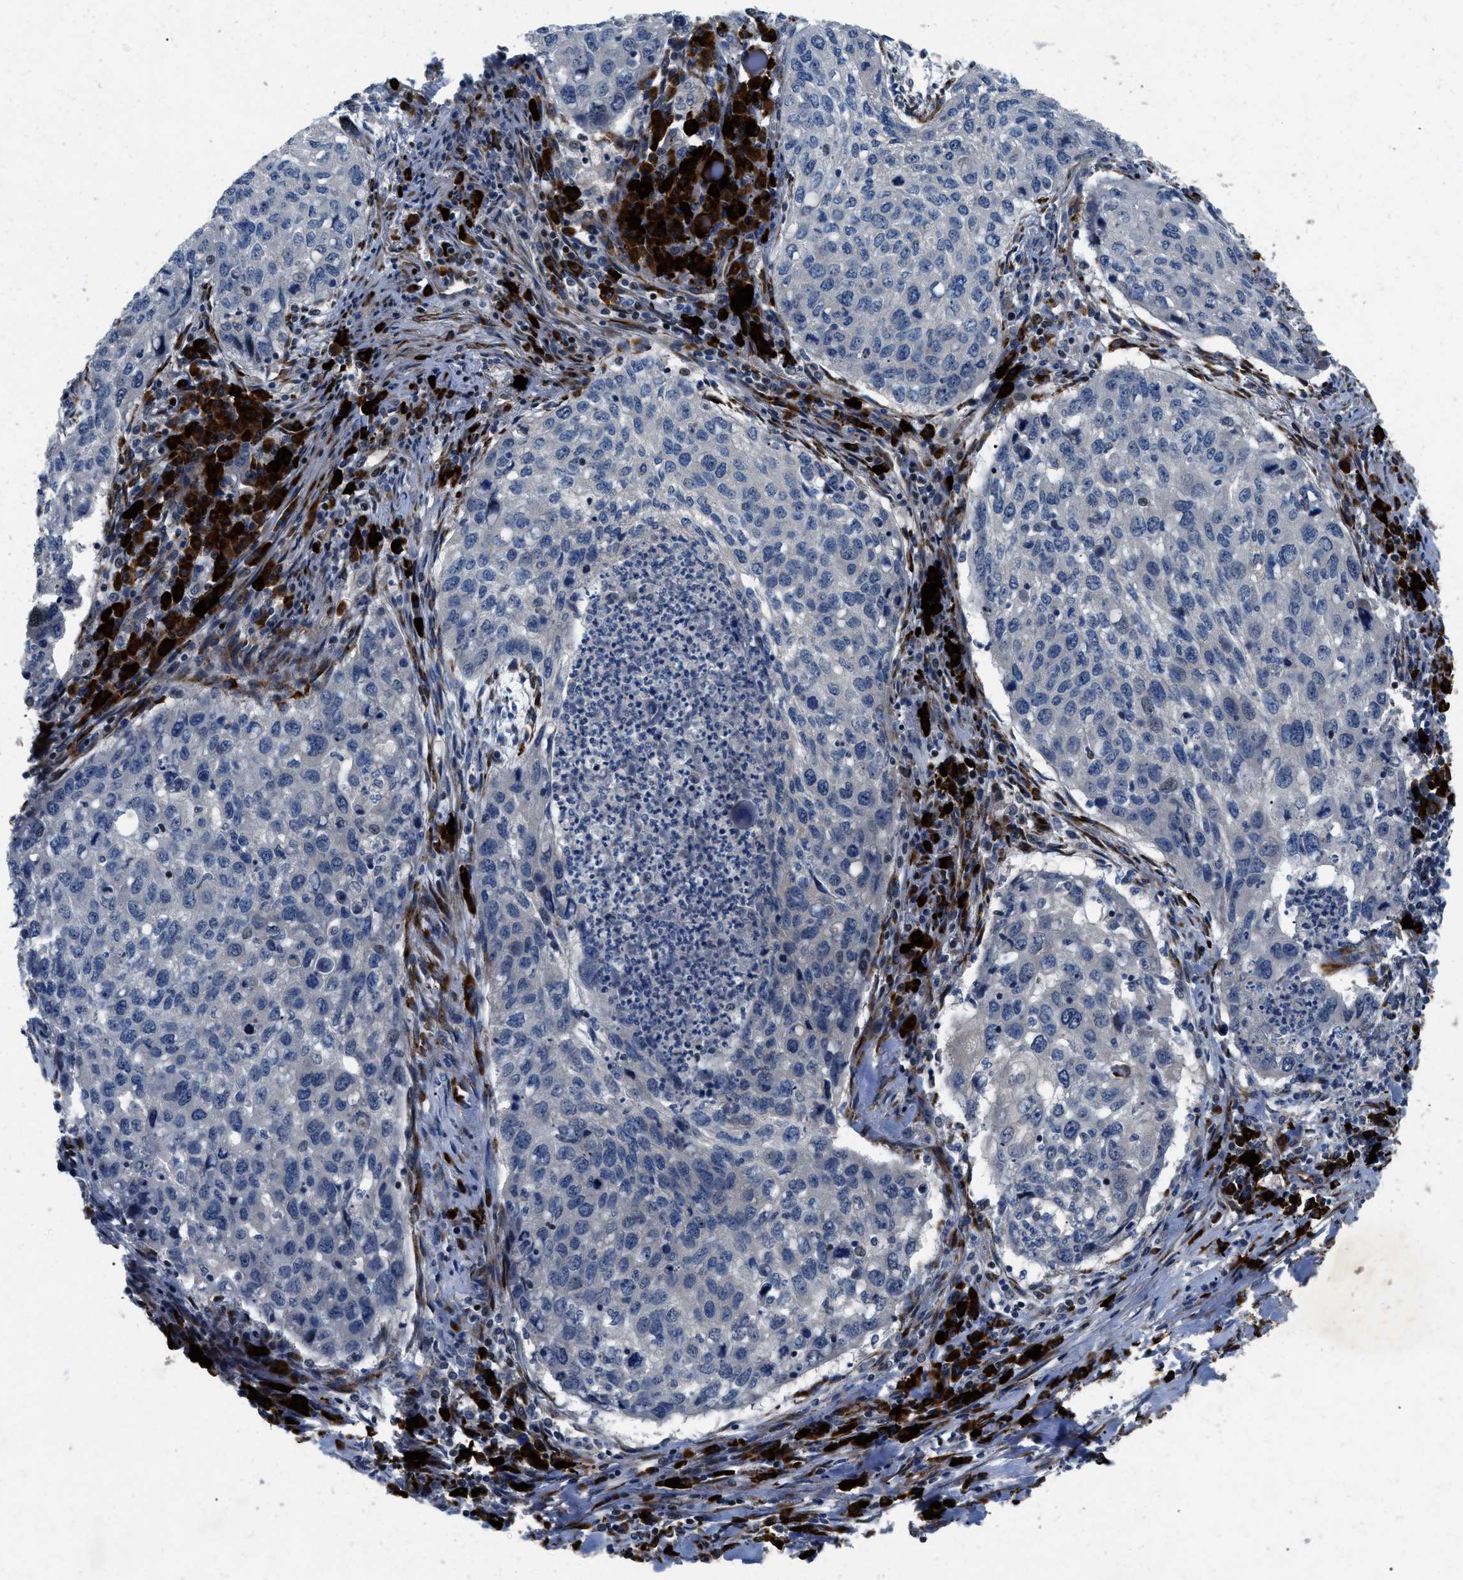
{"staining": {"intensity": "negative", "quantity": "none", "location": "none"}, "tissue": "lung cancer", "cell_type": "Tumor cells", "image_type": "cancer", "snomed": [{"axis": "morphology", "description": "Squamous cell carcinoma, NOS"}, {"axis": "topography", "description": "Lung"}], "caption": "Immunohistochemistry image of neoplastic tissue: human lung cancer (squamous cell carcinoma) stained with DAB exhibits no significant protein positivity in tumor cells. (IHC, brightfield microscopy, high magnification).", "gene": "HSPA12B", "patient": {"sex": "female", "age": 63}}